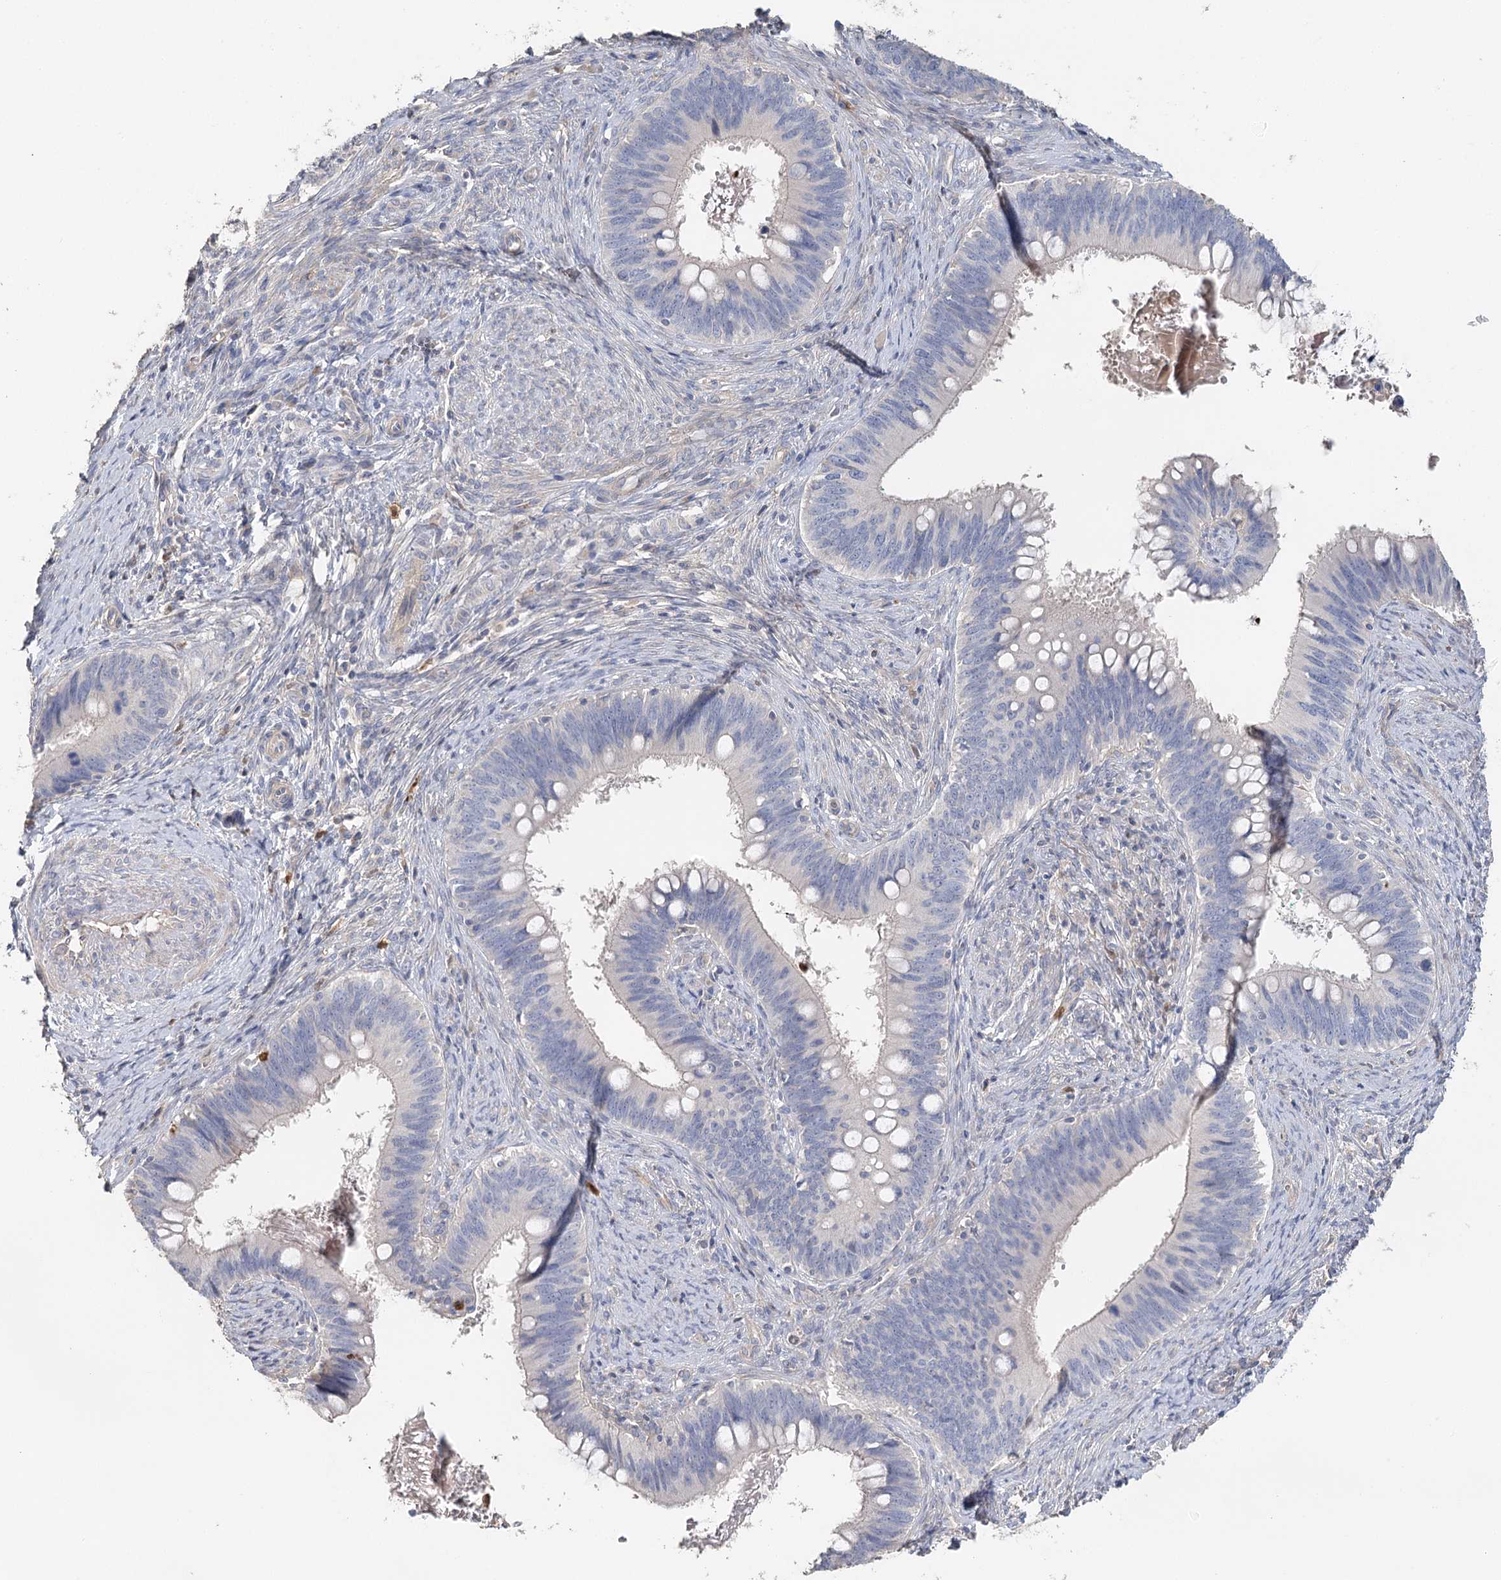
{"staining": {"intensity": "negative", "quantity": "none", "location": "none"}, "tissue": "cervical cancer", "cell_type": "Tumor cells", "image_type": "cancer", "snomed": [{"axis": "morphology", "description": "Adenocarcinoma, NOS"}, {"axis": "topography", "description": "Cervix"}], "caption": "An immunohistochemistry photomicrograph of cervical cancer (adenocarcinoma) is shown. There is no staining in tumor cells of cervical cancer (adenocarcinoma).", "gene": "EPB41L5", "patient": {"sex": "female", "age": 42}}